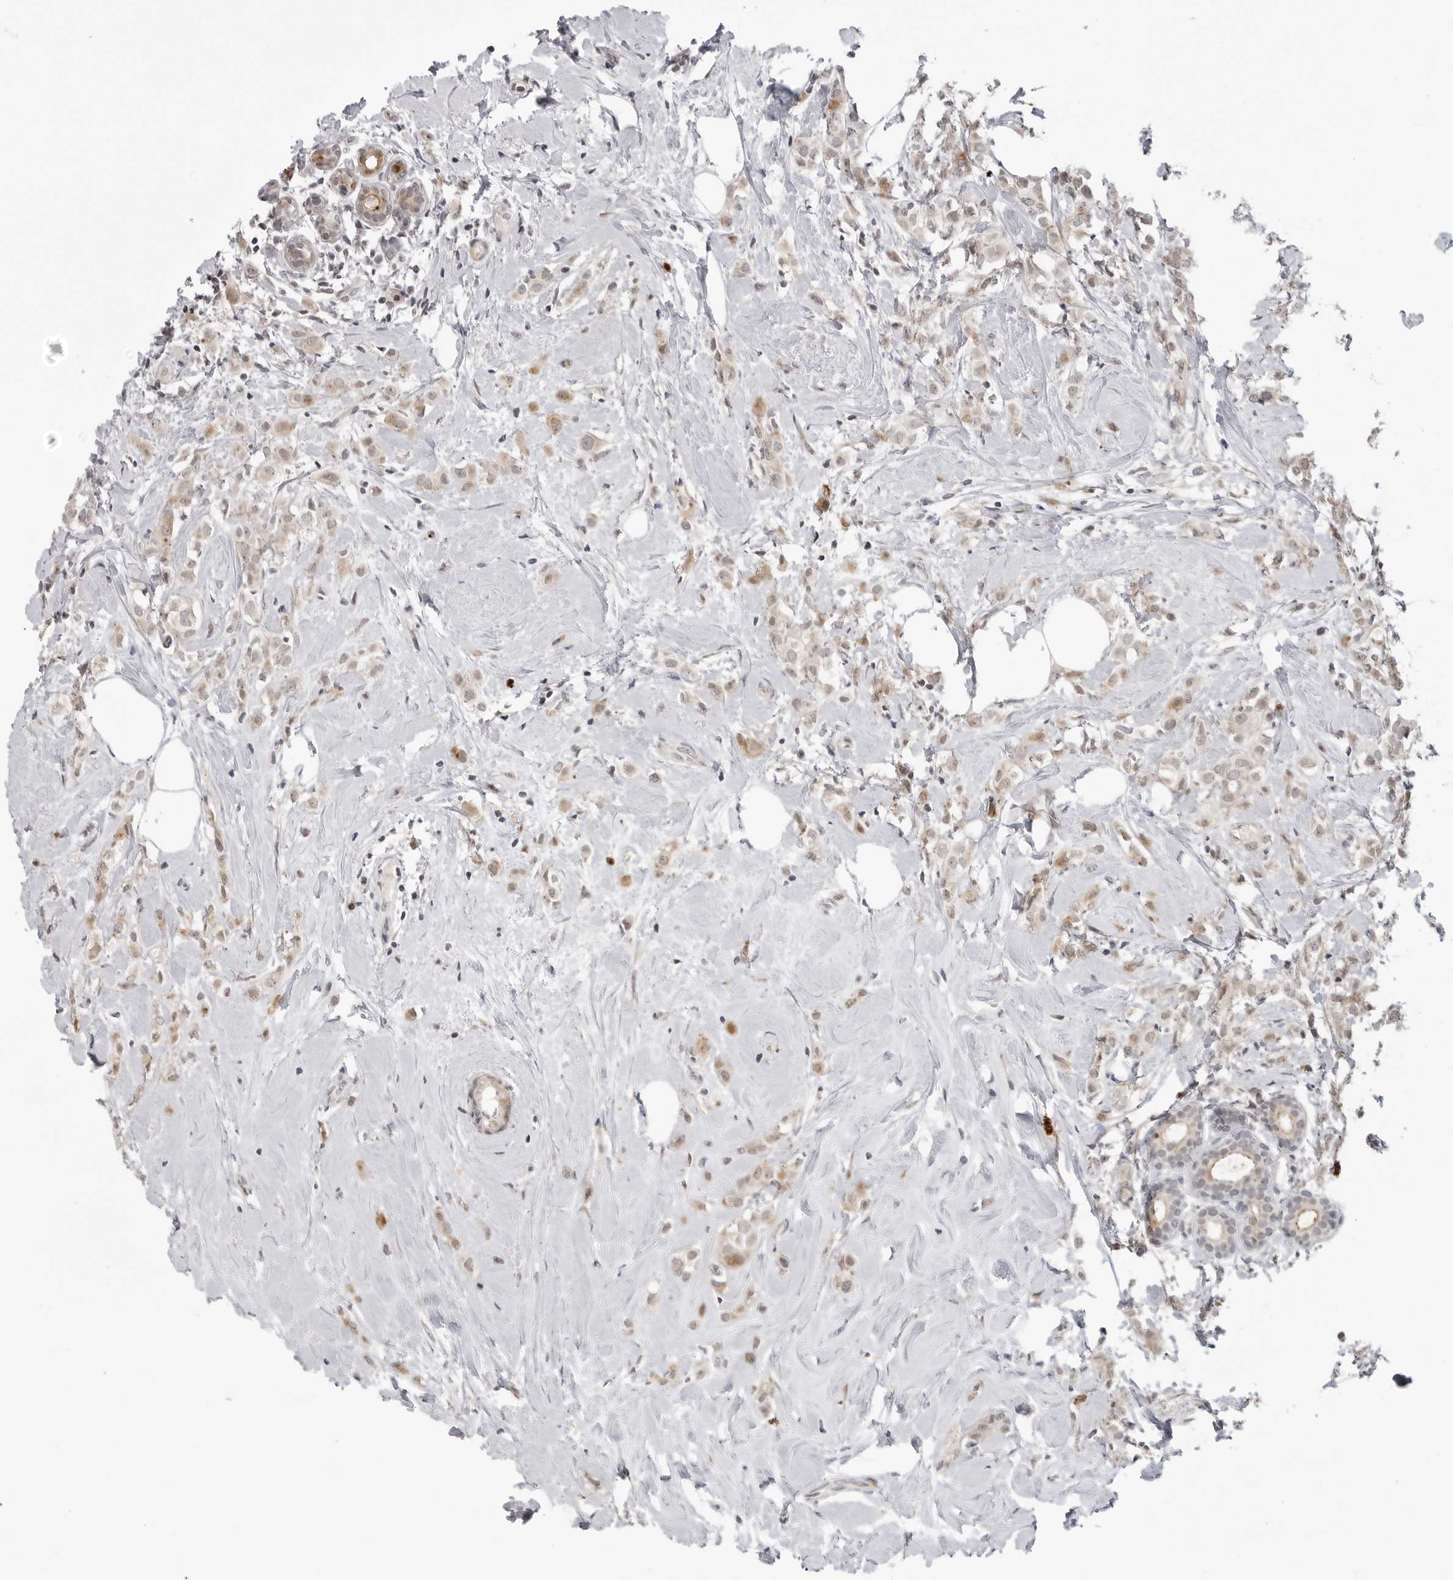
{"staining": {"intensity": "weak", "quantity": ">75%", "location": "cytoplasmic/membranous"}, "tissue": "breast cancer", "cell_type": "Tumor cells", "image_type": "cancer", "snomed": [{"axis": "morphology", "description": "Lobular carcinoma"}, {"axis": "topography", "description": "Breast"}], "caption": "Tumor cells exhibit low levels of weak cytoplasmic/membranous positivity in approximately >75% of cells in human breast lobular carcinoma.", "gene": "ADAMTS5", "patient": {"sex": "female", "age": 47}}